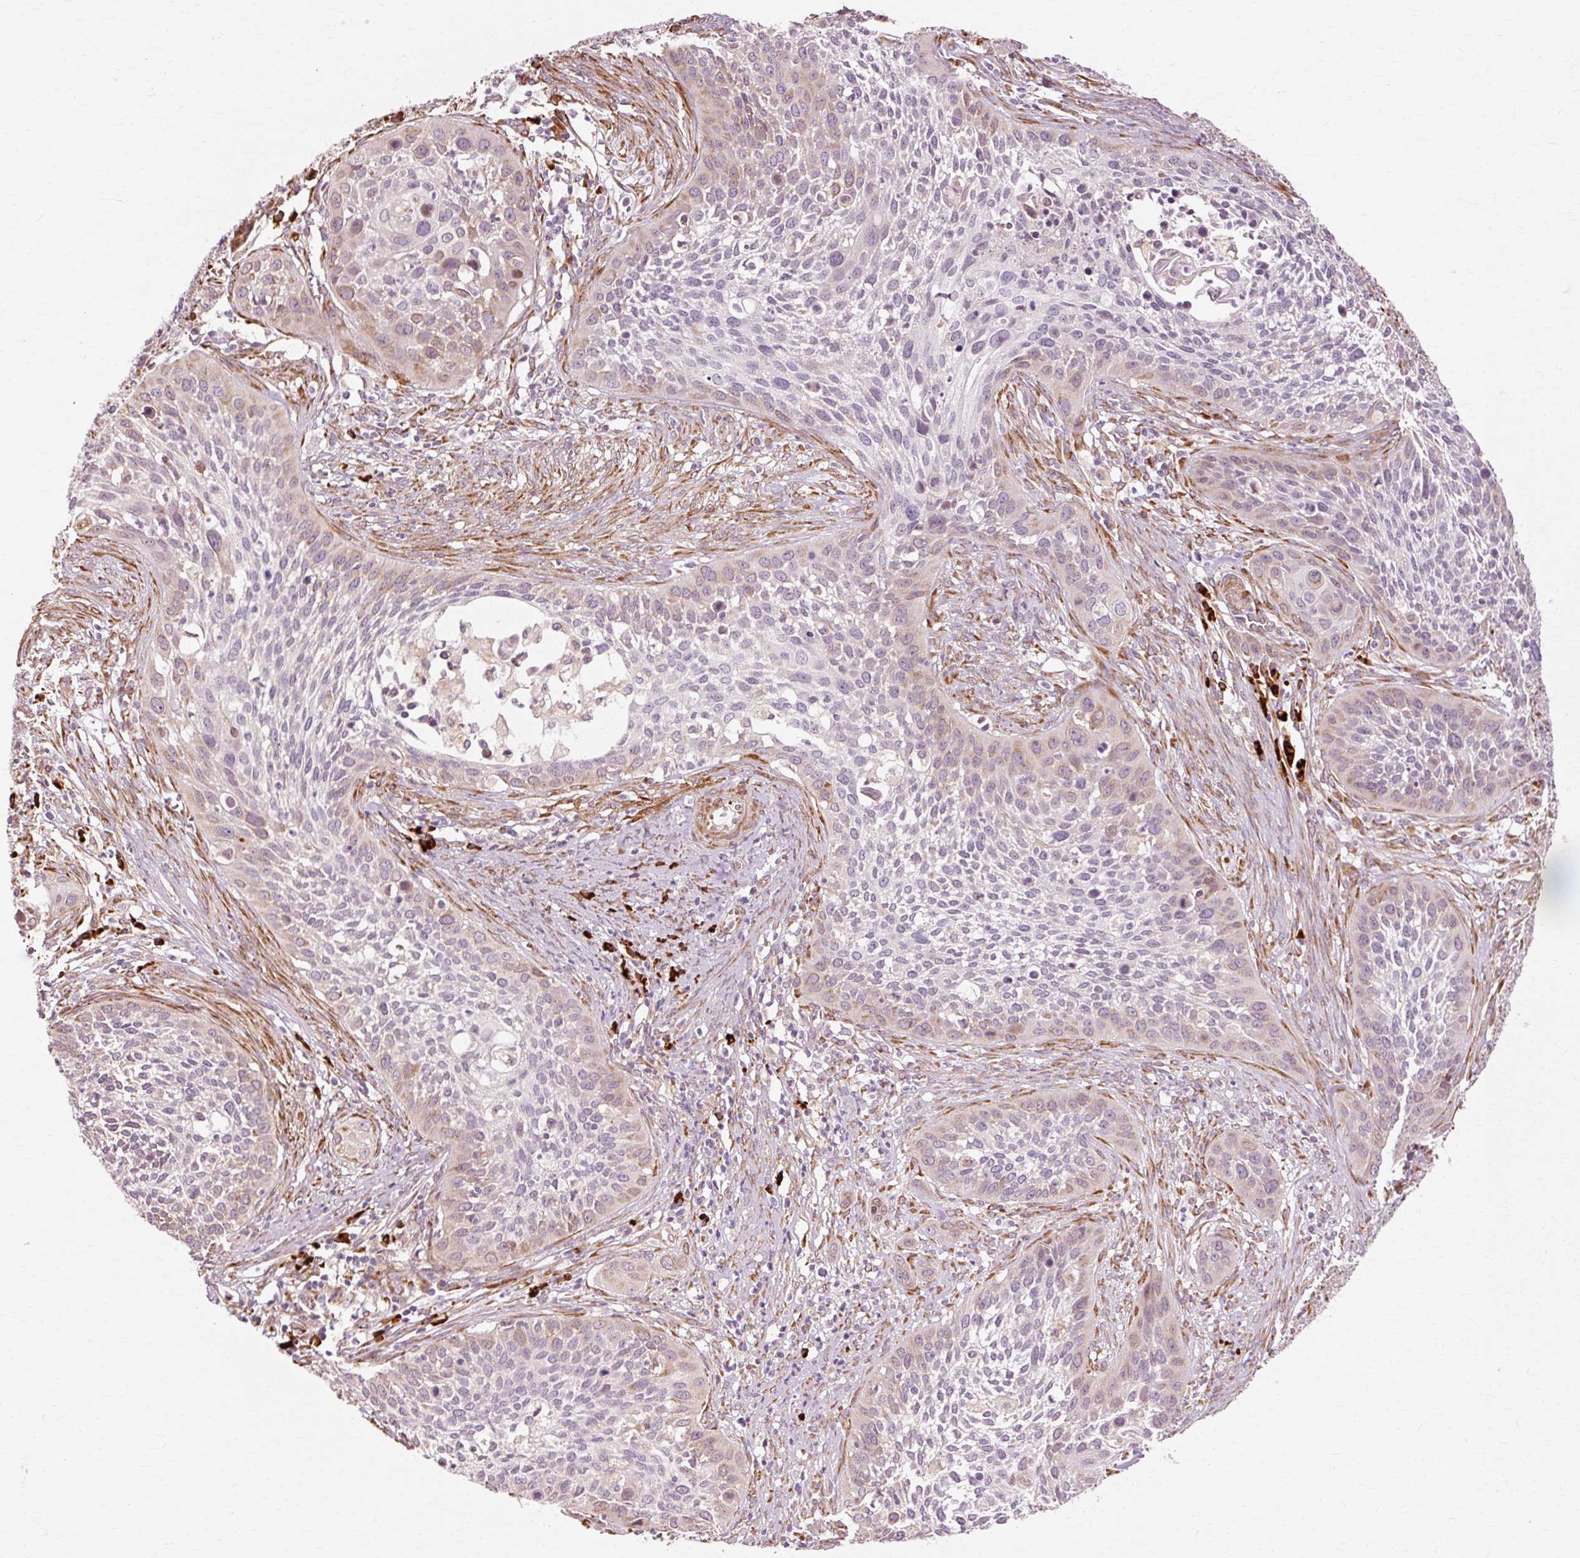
{"staining": {"intensity": "weak", "quantity": "<25%", "location": "cytoplasmic/membranous"}, "tissue": "cervical cancer", "cell_type": "Tumor cells", "image_type": "cancer", "snomed": [{"axis": "morphology", "description": "Squamous cell carcinoma, NOS"}, {"axis": "topography", "description": "Cervix"}], "caption": "The immunohistochemistry (IHC) histopathology image has no significant expression in tumor cells of cervical cancer tissue. The staining was performed using DAB to visualize the protein expression in brown, while the nuclei were stained in blue with hematoxylin (Magnification: 20x).", "gene": "RGPD5", "patient": {"sex": "female", "age": 34}}